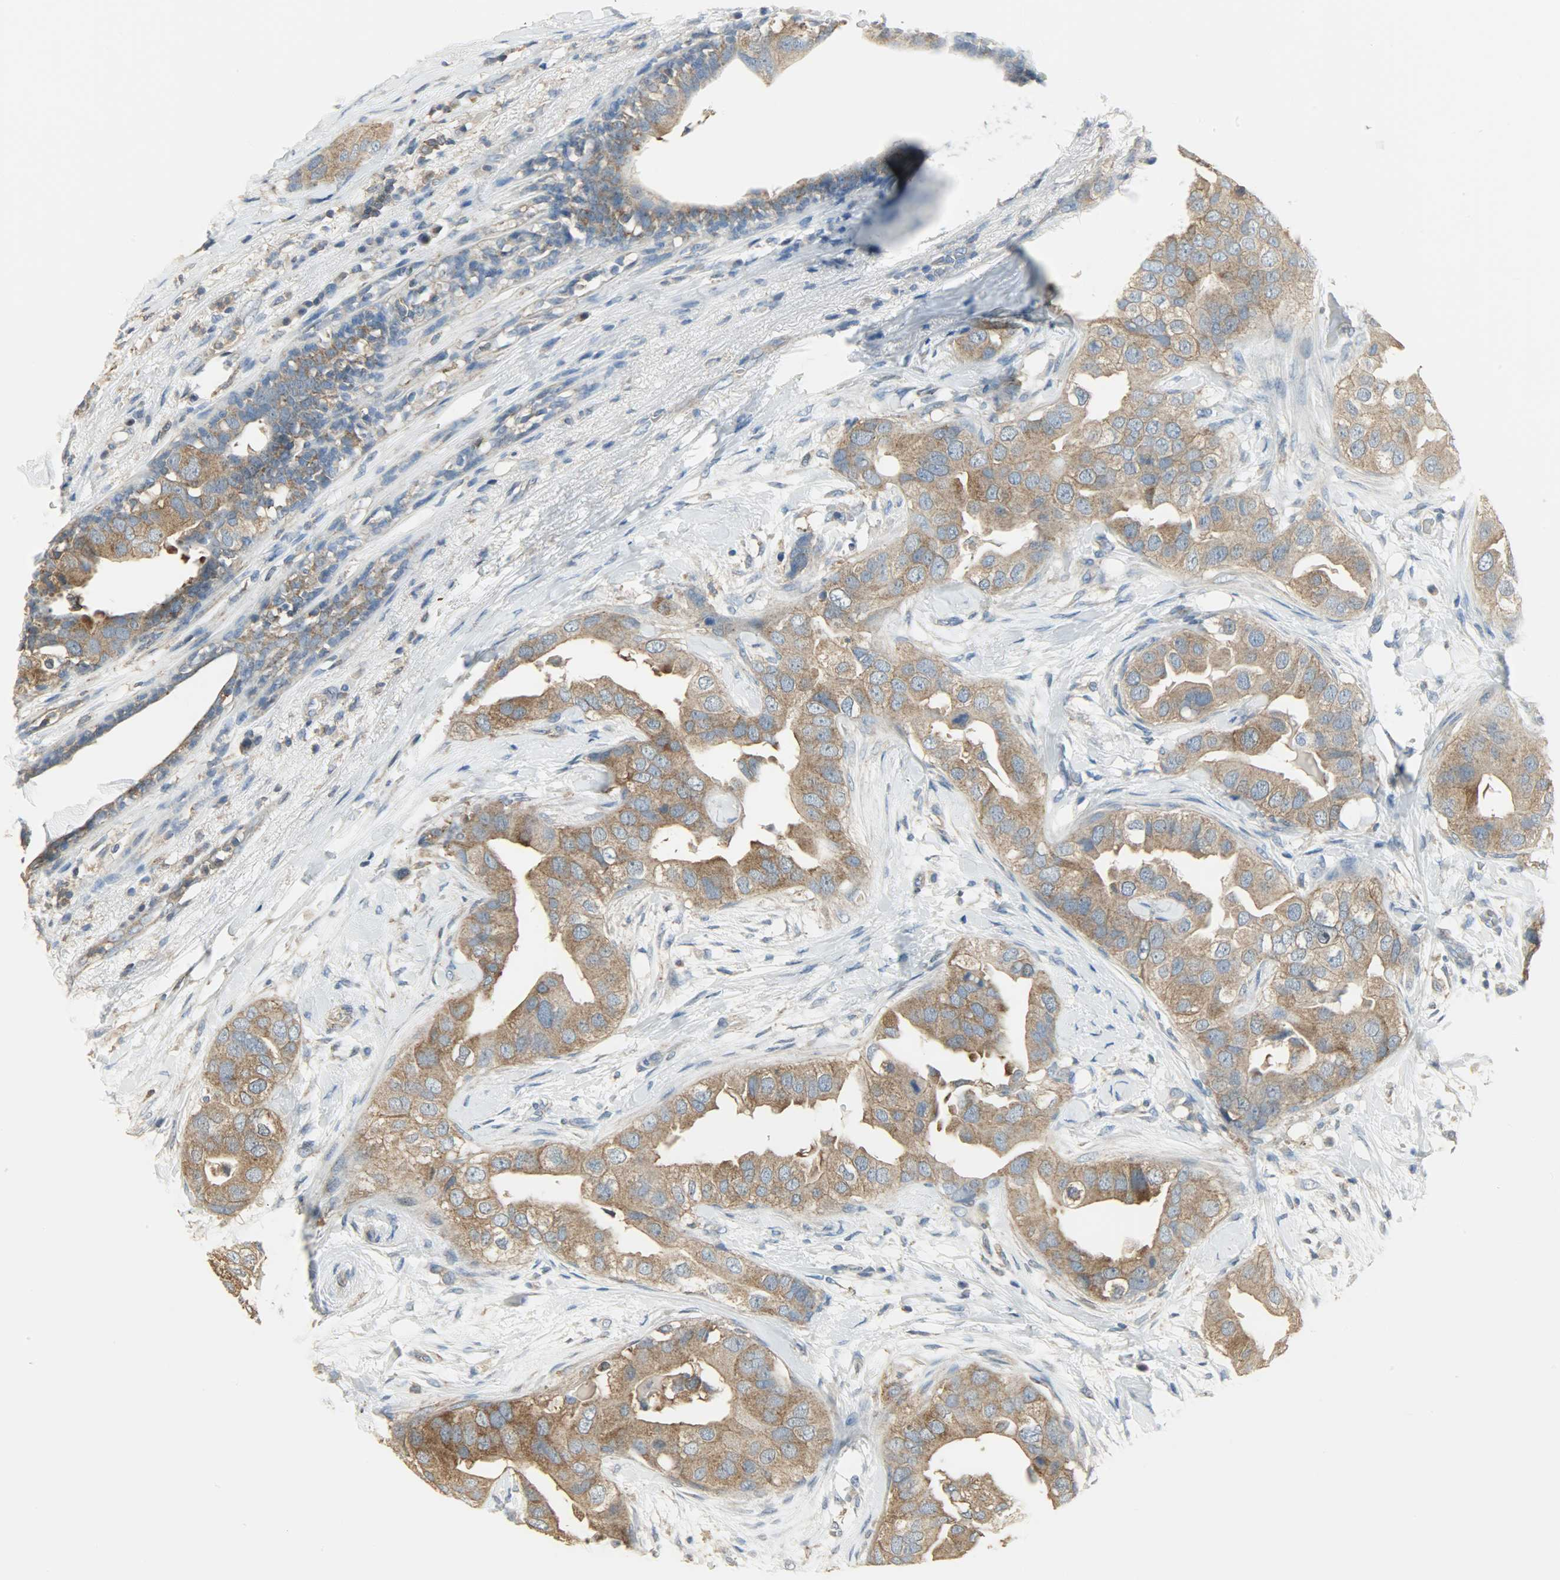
{"staining": {"intensity": "moderate", "quantity": ">75%", "location": "cytoplasmic/membranous"}, "tissue": "breast cancer", "cell_type": "Tumor cells", "image_type": "cancer", "snomed": [{"axis": "morphology", "description": "Duct carcinoma"}, {"axis": "topography", "description": "Breast"}], "caption": "Immunohistochemistry (IHC) (DAB (3,3'-diaminobenzidine)) staining of human breast cancer shows moderate cytoplasmic/membranous protein positivity in about >75% of tumor cells. The staining is performed using DAB brown chromogen to label protein expression. The nuclei are counter-stained blue using hematoxylin.", "gene": "DNAJA4", "patient": {"sex": "female", "age": 40}}